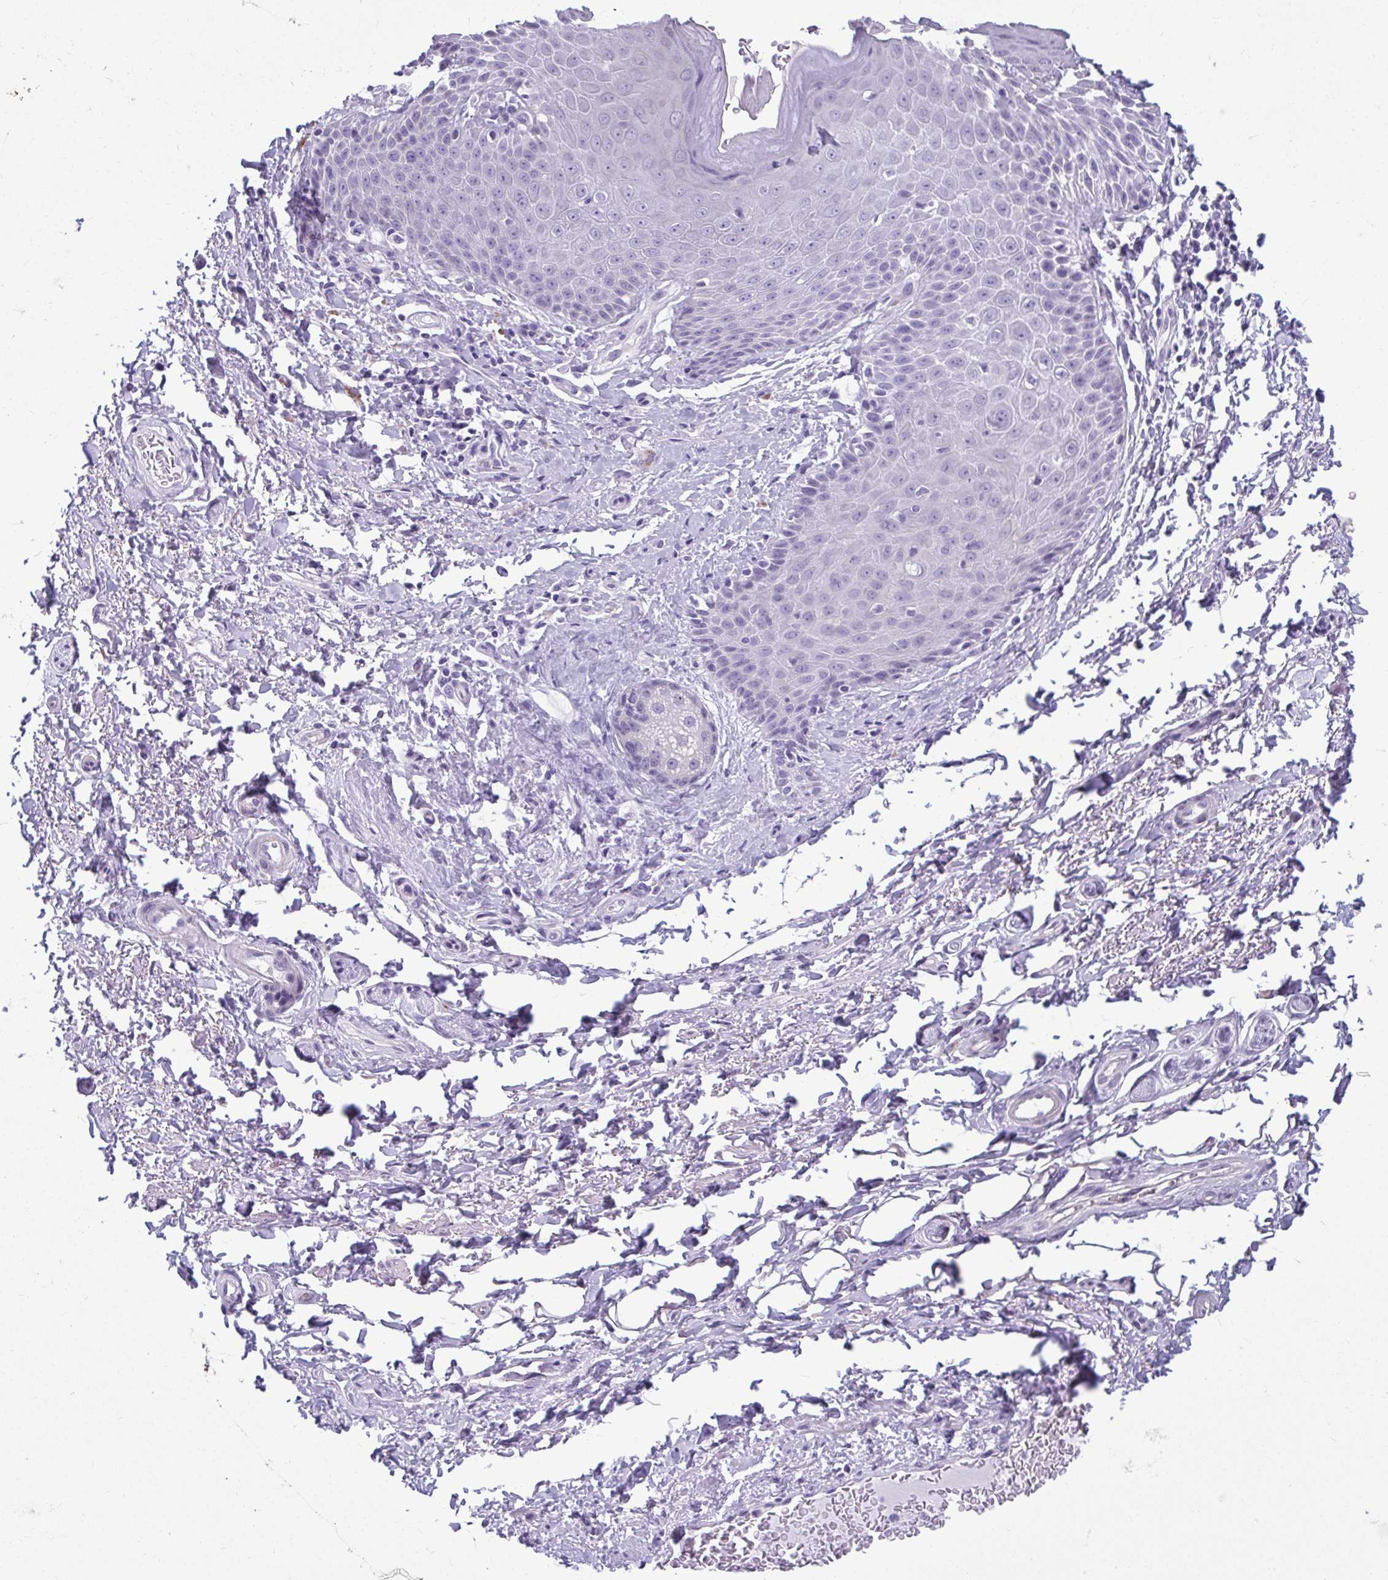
{"staining": {"intensity": "negative", "quantity": "none", "location": "none"}, "tissue": "adipose tissue", "cell_type": "Adipocytes", "image_type": "normal", "snomed": [{"axis": "morphology", "description": "Normal tissue, NOS"}, {"axis": "topography", "description": "Peripheral nerve tissue"}], "caption": "The immunohistochemistry photomicrograph has no significant staining in adipocytes of adipose tissue. (DAB (3,3'-diaminobenzidine) IHC with hematoxylin counter stain).", "gene": "SERPINI1", "patient": {"sex": "male", "age": 51}}